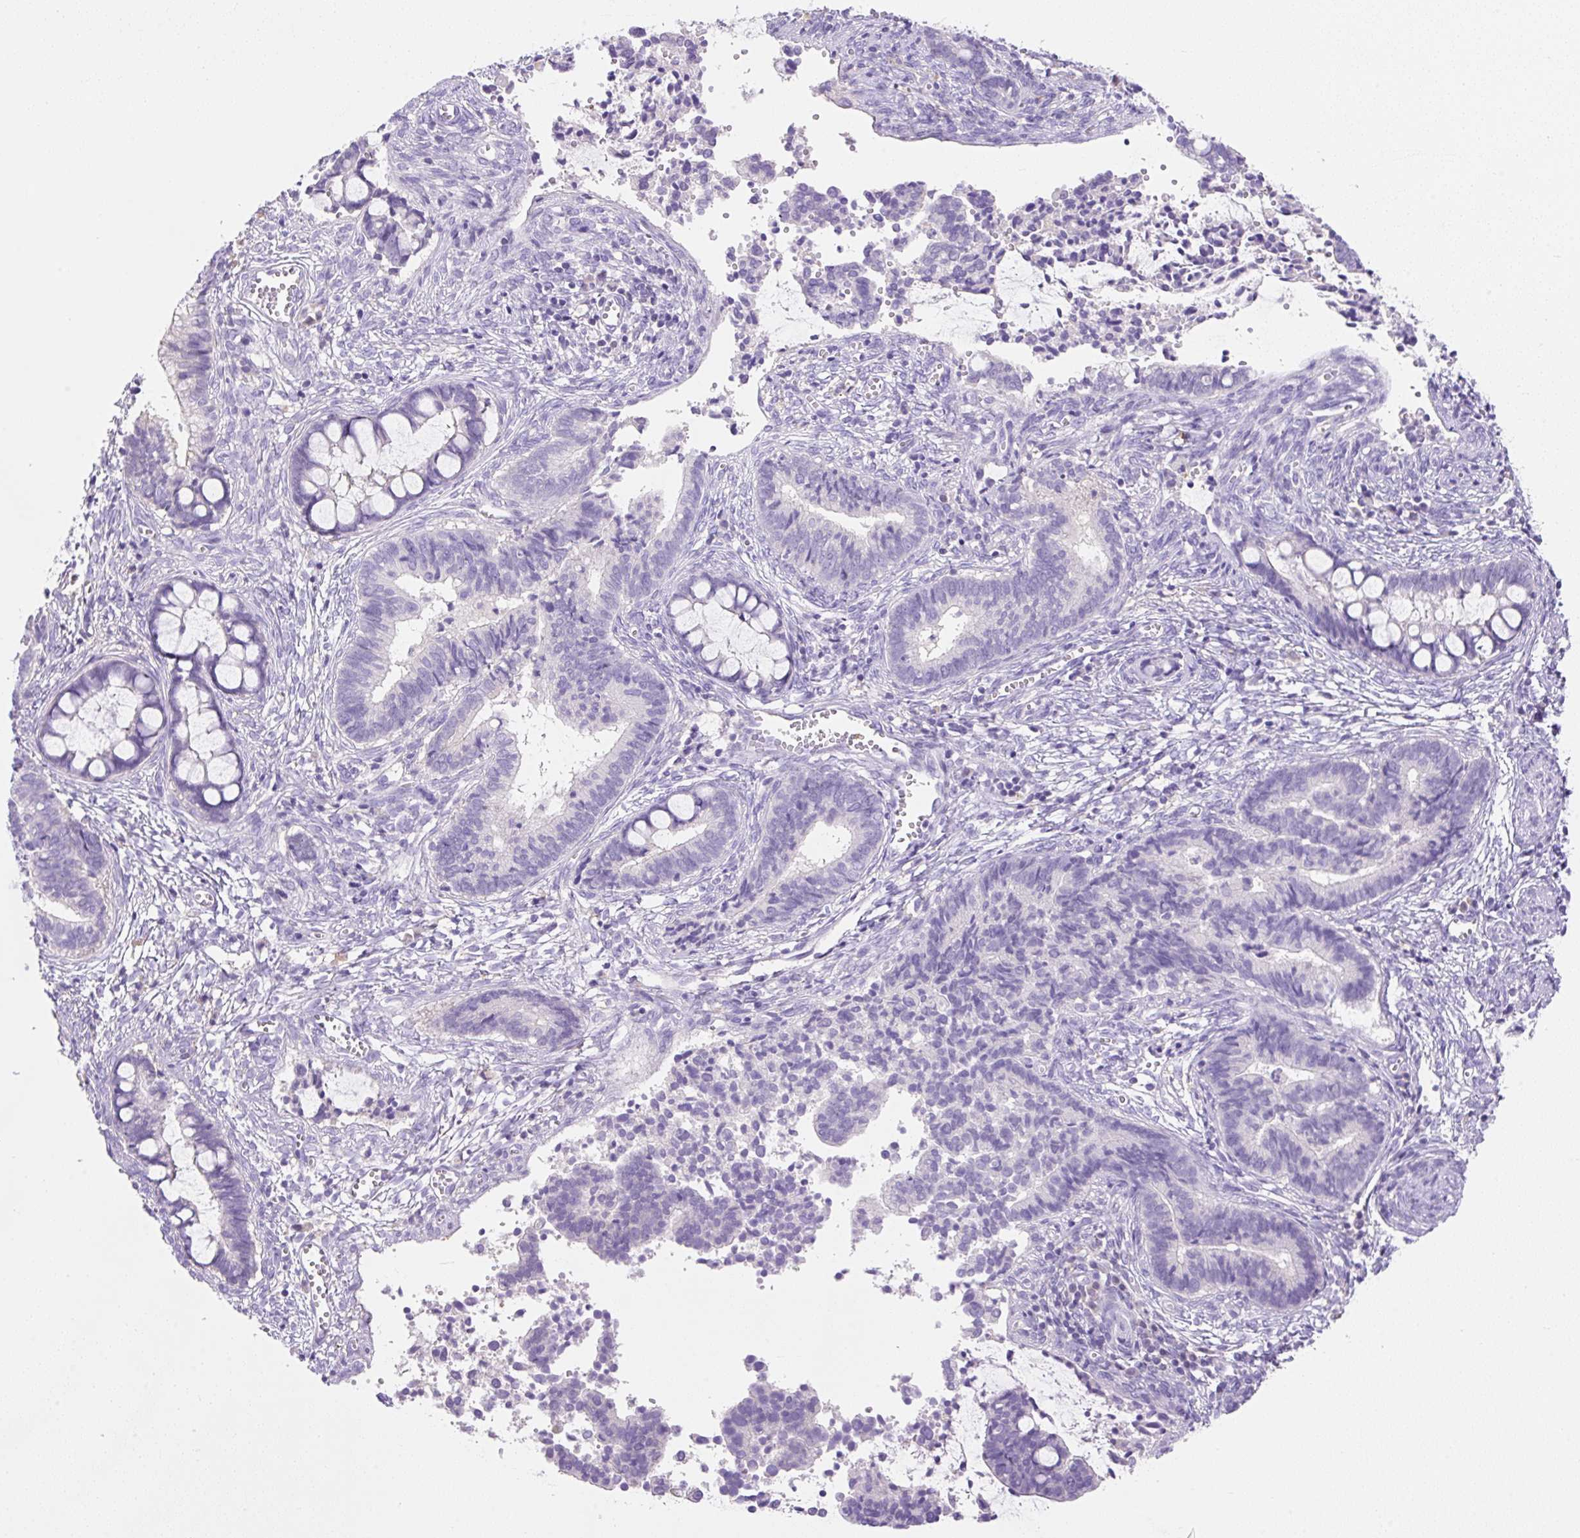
{"staining": {"intensity": "negative", "quantity": "none", "location": "none"}, "tissue": "cervical cancer", "cell_type": "Tumor cells", "image_type": "cancer", "snomed": [{"axis": "morphology", "description": "Adenocarcinoma, NOS"}, {"axis": "topography", "description": "Cervix"}], "caption": "Immunohistochemistry (IHC) image of adenocarcinoma (cervical) stained for a protein (brown), which demonstrates no positivity in tumor cells.", "gene": "TDRD15", "patient": {"sex": "female", "age": 44}}